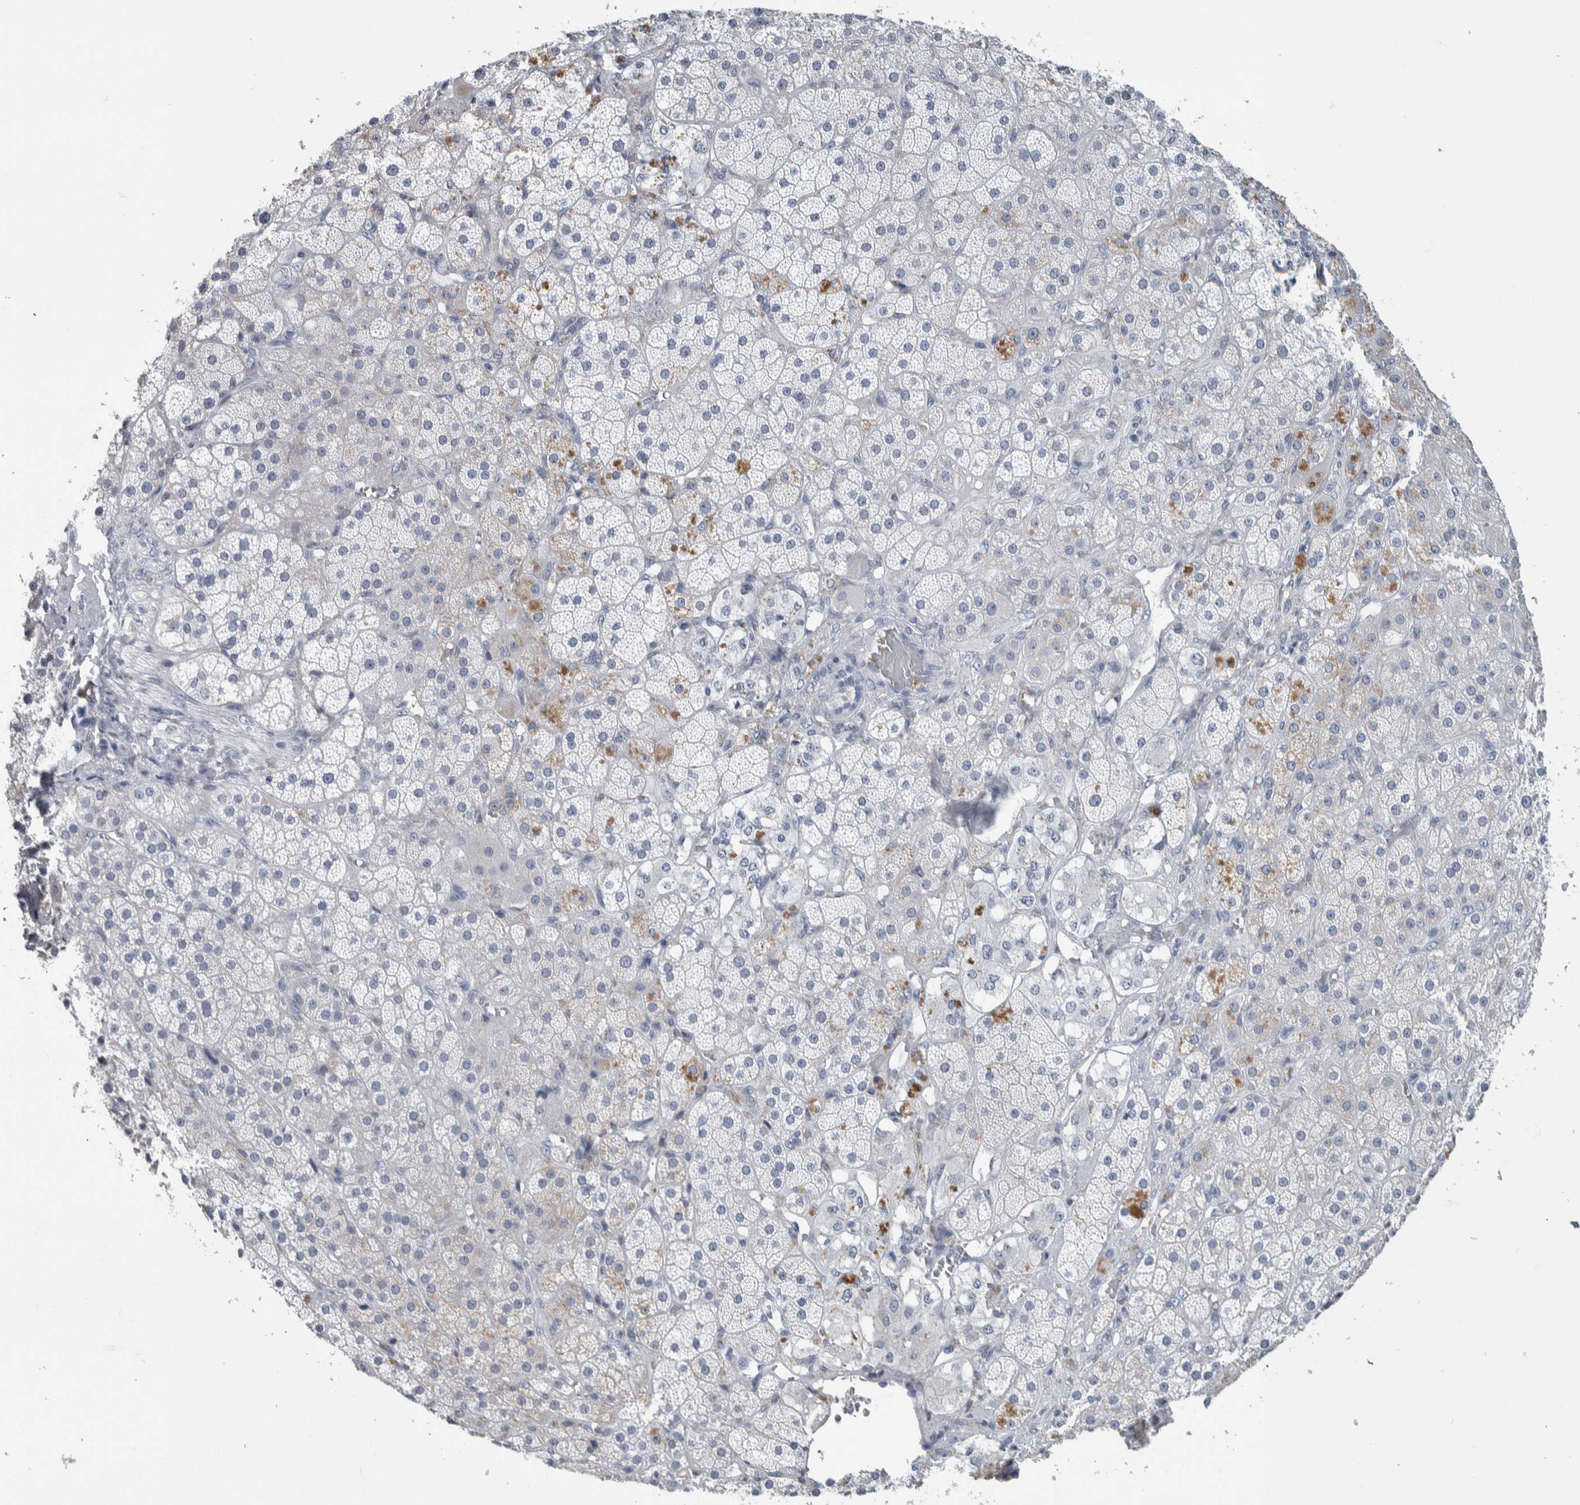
{"staining": {"intensity": "negative", "quantity": "none", "location": "none"}, "tissue": "adrenal gland", "cell_type": "Glandular cells", "image_type": "normal", "snomed": [{"axis": "morphology", "description": "Normal tissue, NOS"}, {"axis": "topography", "description": "Adrenal gland"}], "caption": "Protein analysis of benign adrenal gland reveals no significant expression in glandular cells.", "gene": "SKAP2", "patient": {"sex": "male", "age": 57}}